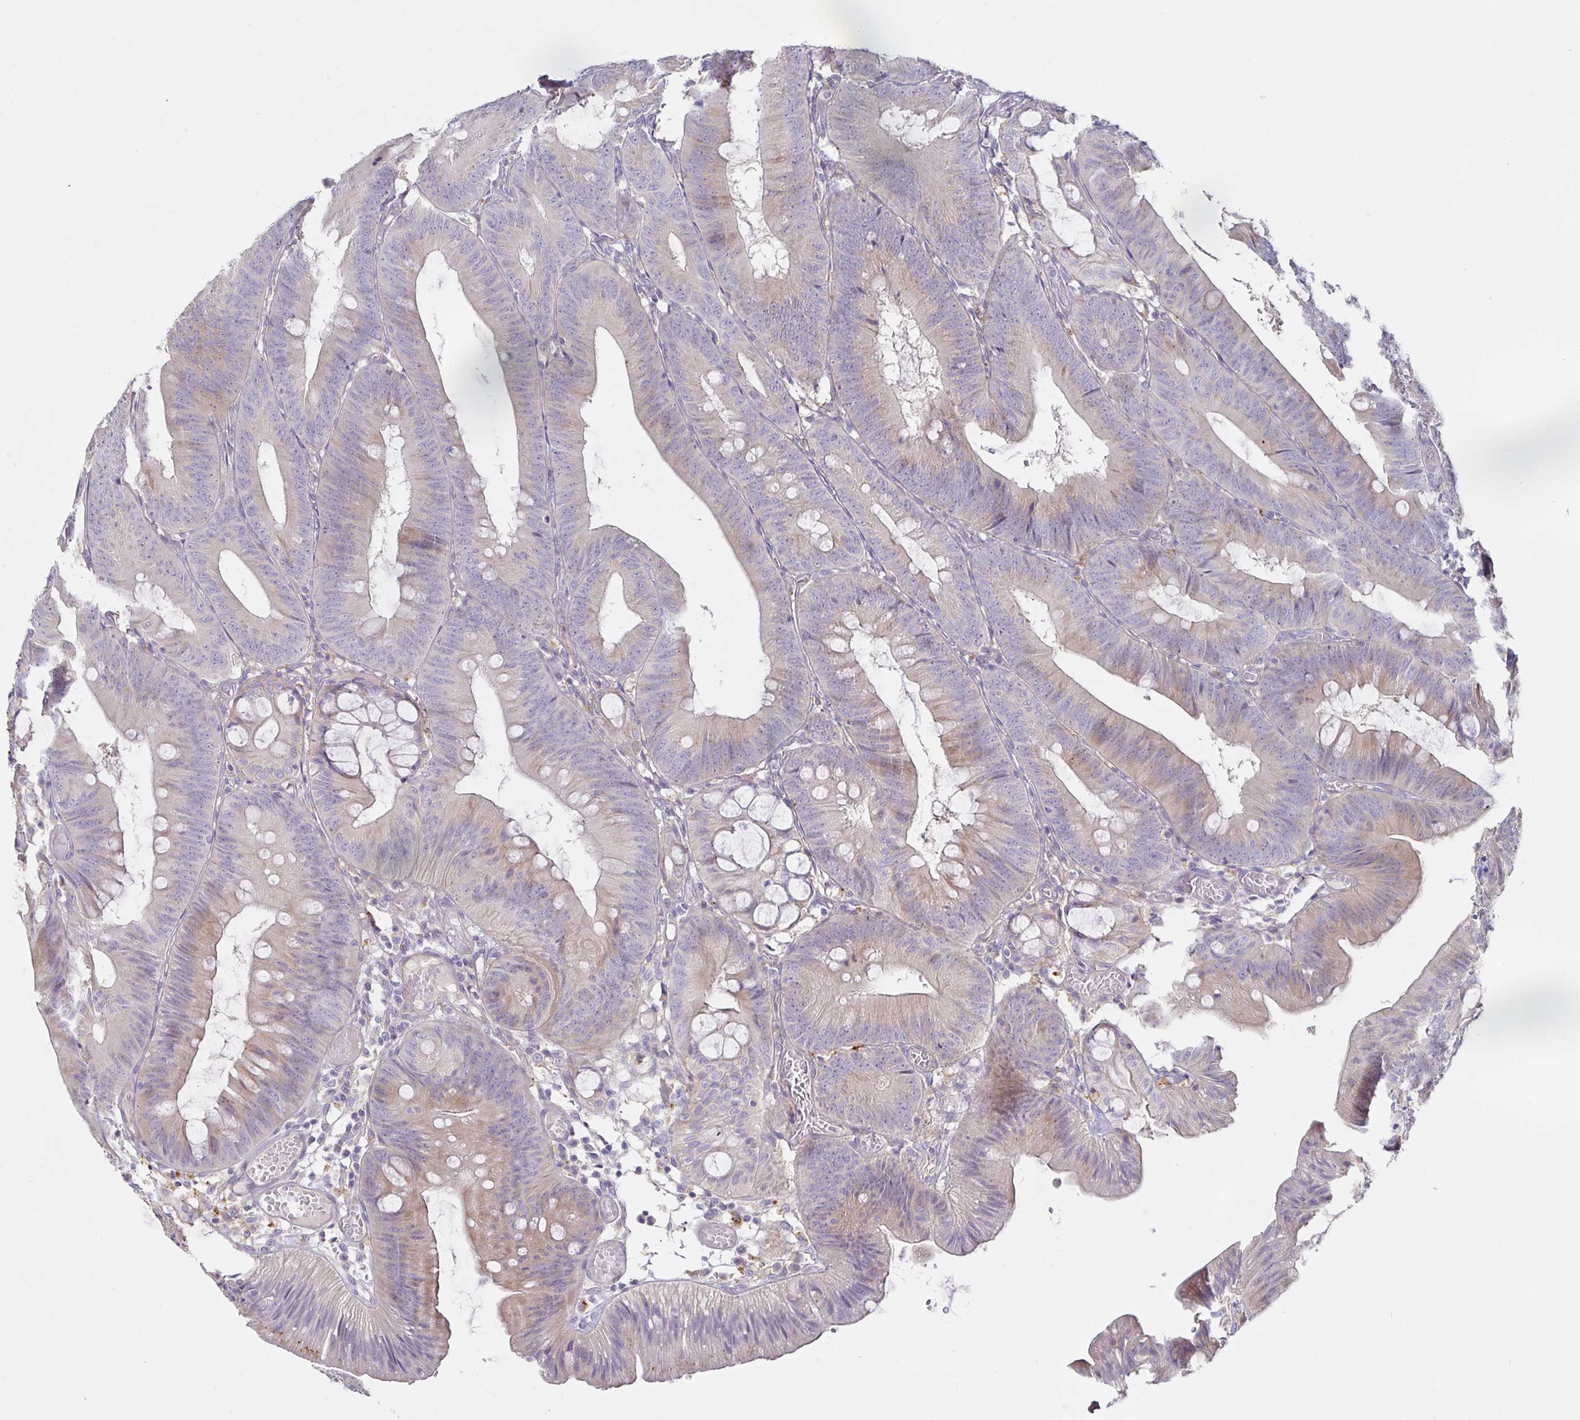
{"staining": {"intensity": "weak", "quantity": "25%-75%", "location": "cytoplasmic/membranous"}, "tissue": "colorectal cancer", "cell_type": "Tumor cells", "image_type": "cancer", "snomed": [{"axis": "morphology", "description": "Adenocarcinoma, NOS"}, {"axis": "topography", "description": "Colon"}], "caption": "A photomicrograph of human colorectal cancer stained for a protein exhibits weak cytoplasmic/membranous brown staining in tumor cells.", "gene": "METTL22", "patient": {"sex": "male", "age": 84}}